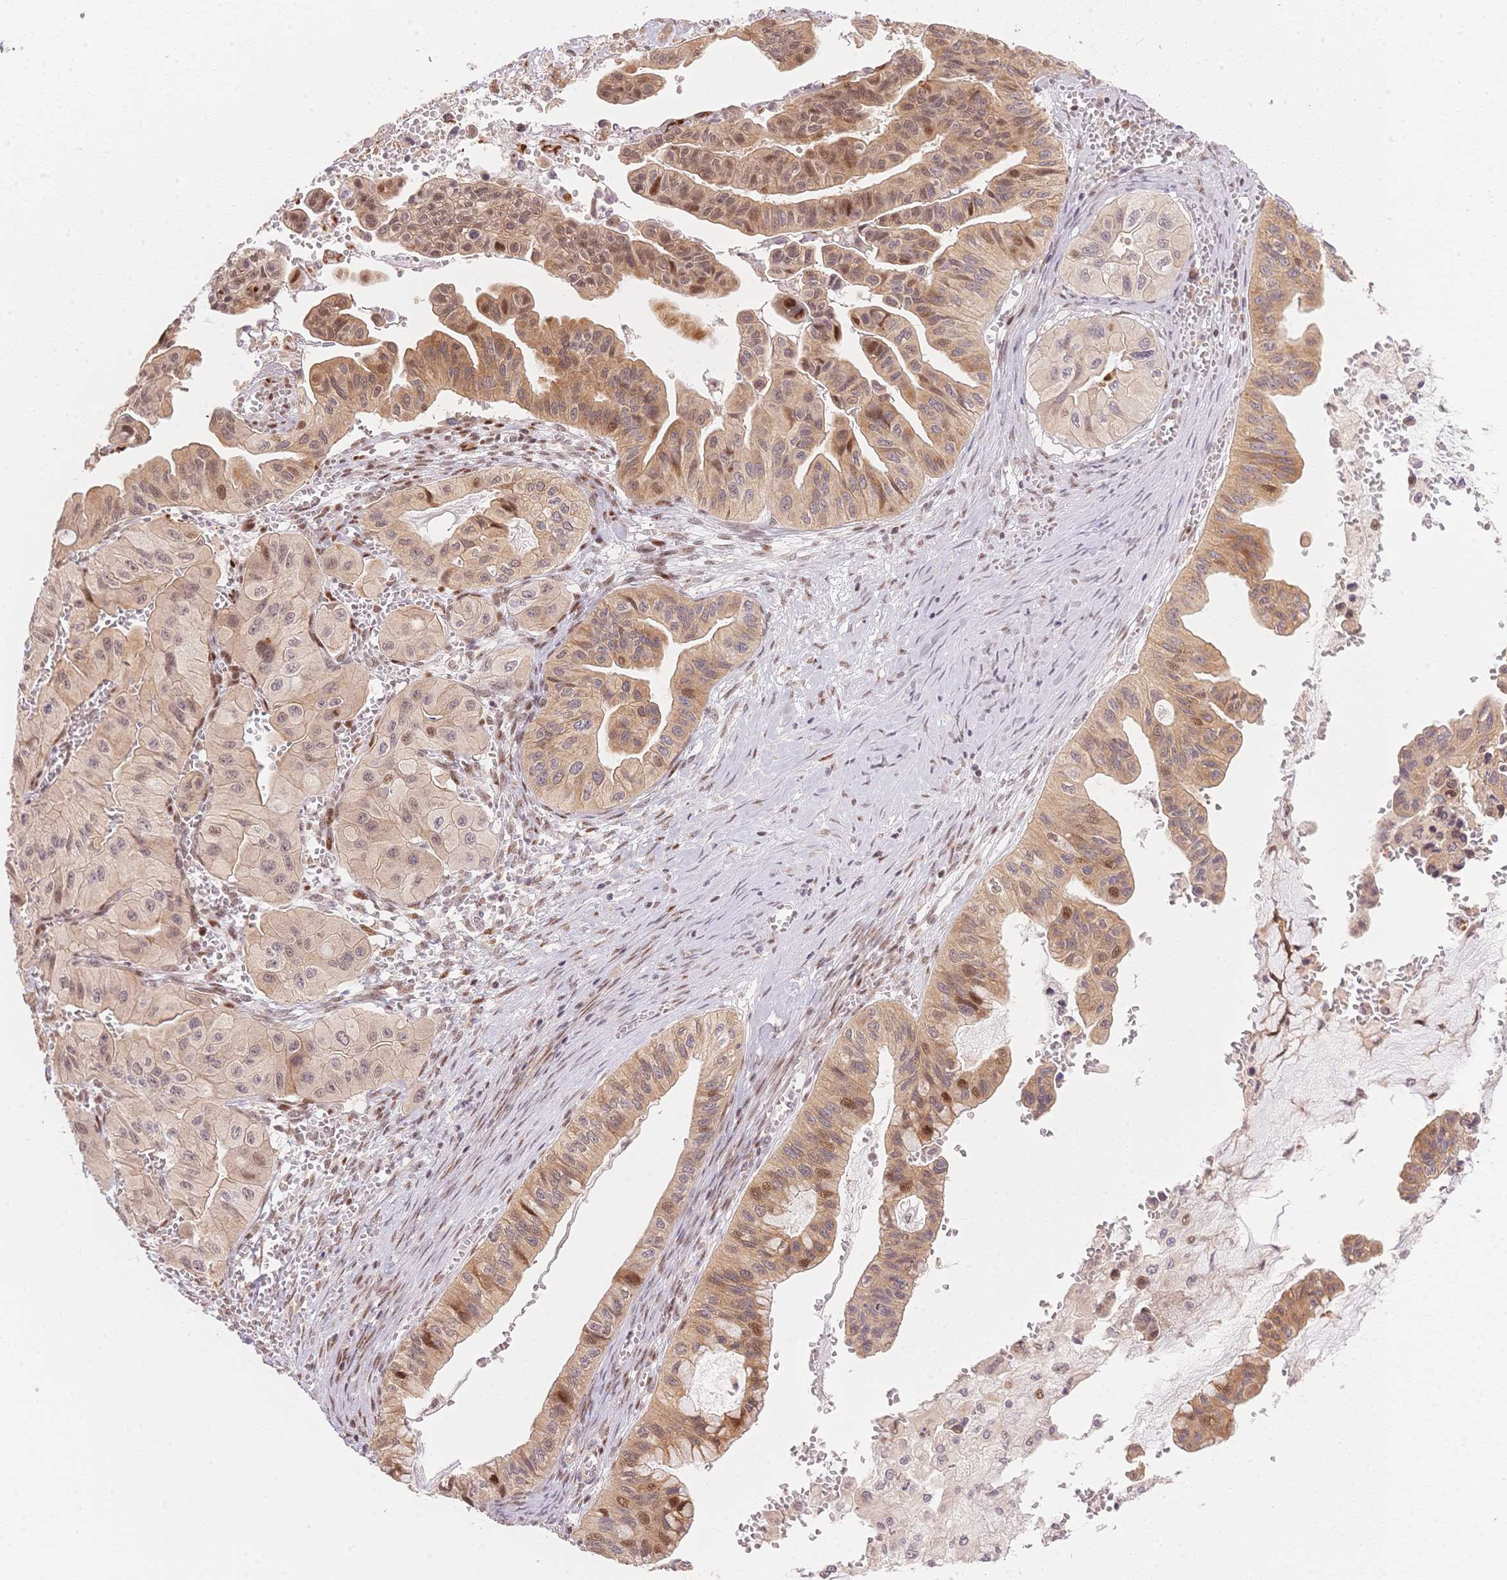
{"staining": {"intensity": "moderate", "quantity": ">75%", "location": "cytoplasmic/membranous,nuclear"}, "tissue": "ovarian cancer", "cell_type": "Tumor cells", "image_type": "cancer", "snomed": [{"axis": "morphology", "description": "Cystadenocarcinoma, mucinous, NOS"}, {"axis": "topography", "description": "Ovary"}], "caption": "The histopathology image shows a brown stain indicating the presence of a protein in the cytoplasmic/membranous and nuclear of tumor cells in ovarian cancer (mucinous cystadenocarcinoma). Immunohistochemistry stains the protein in brown and the nuclei are stained blue.", "gene": "STK39", "patient": {"sex": "female", "age": 72}}